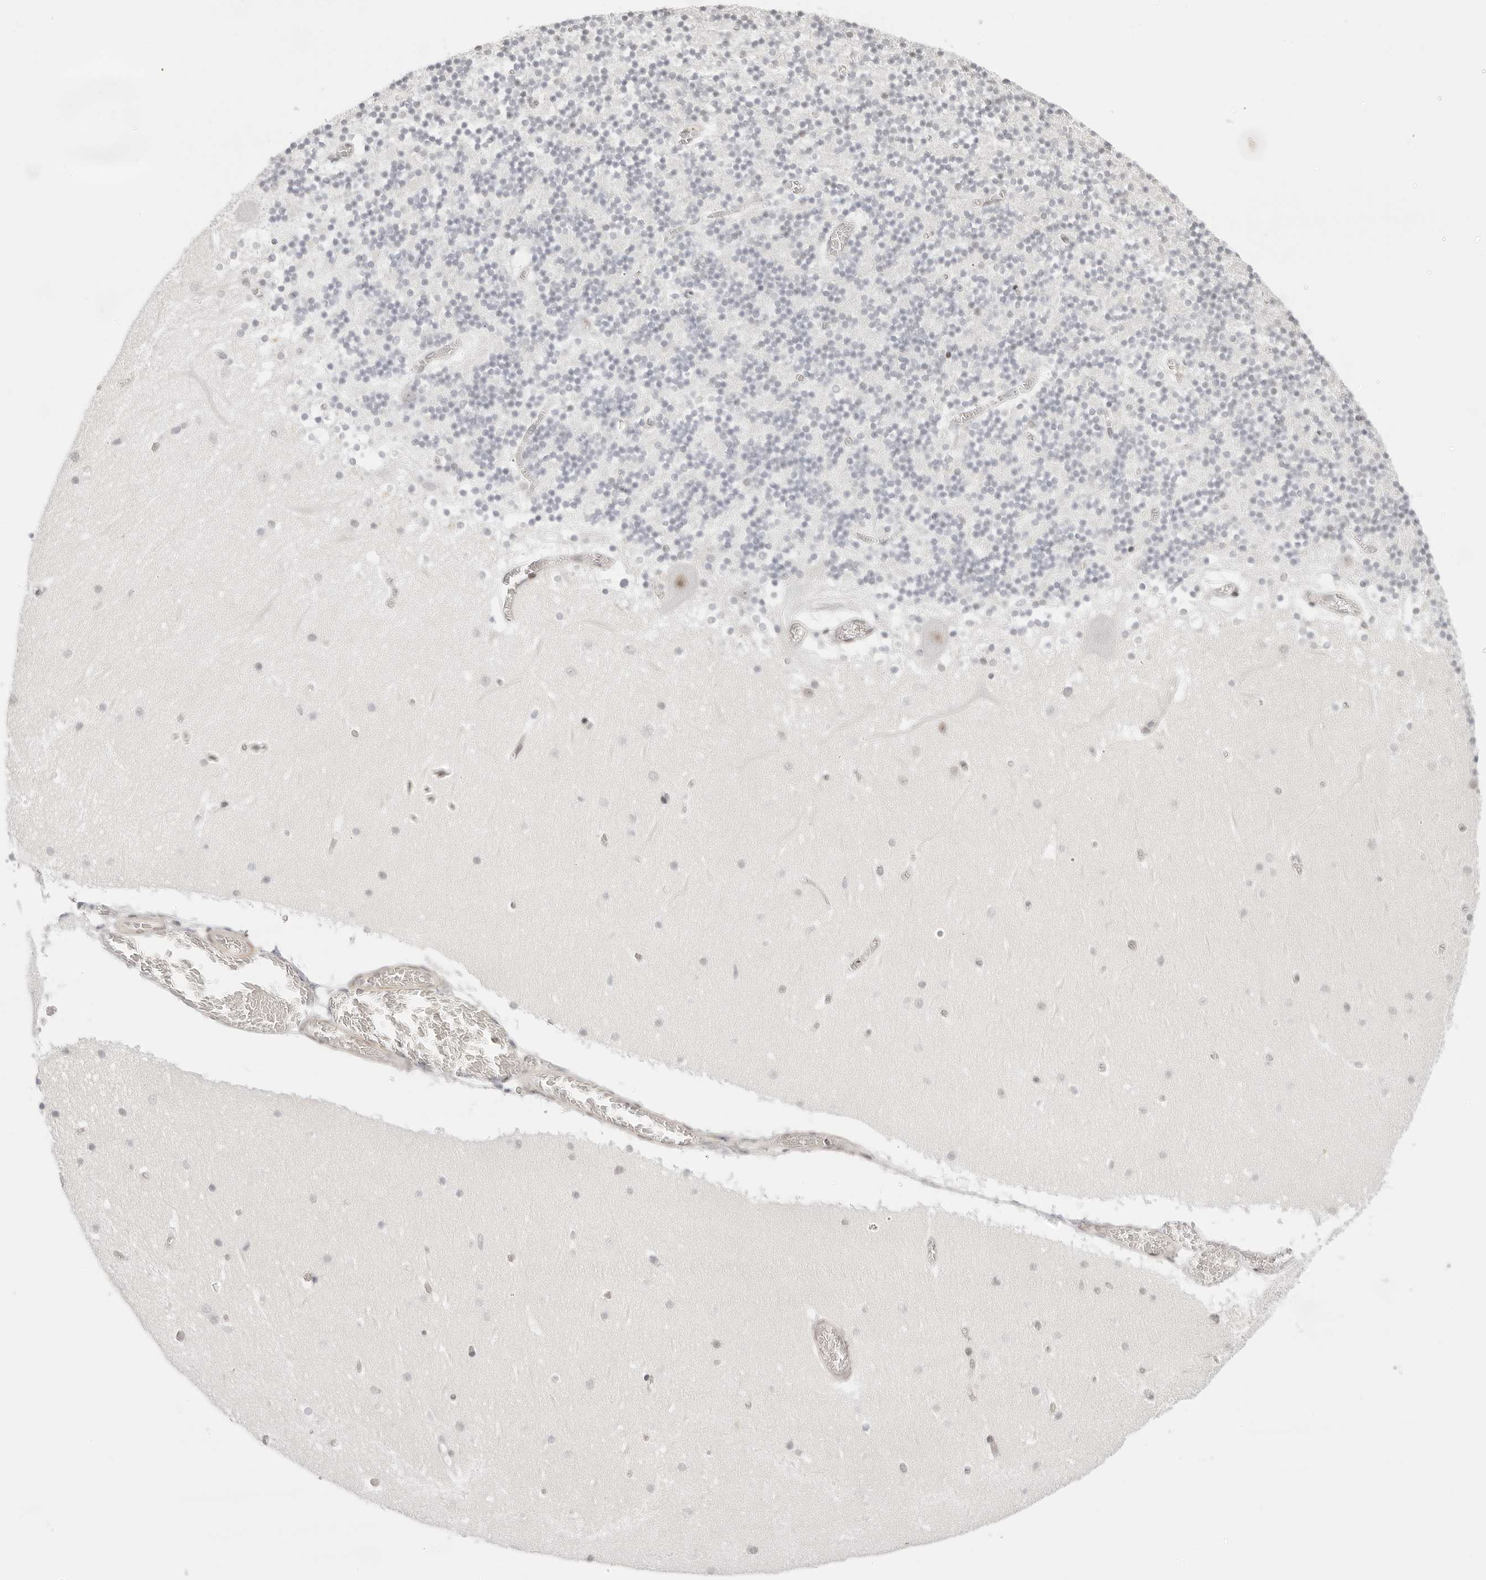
{"staining": {"intensity": "negative", "quantity": "none", "location": "none"}, "tissue": "cerebellum", "cell_type": "Cells in granular layer", "image_type": "normal", "snomed": [{"axis": "morphology", "description": "Normal tissue, NOS"}, {"axis": "topography", "description": "Cerebellum"}], "caption": "Cerebellum stained for a protein using immunohistochemistry (IHC) shows no expression cells in granular layer.", "gene": "TCIM", "patient": {"sex": "female", "age": 28}}